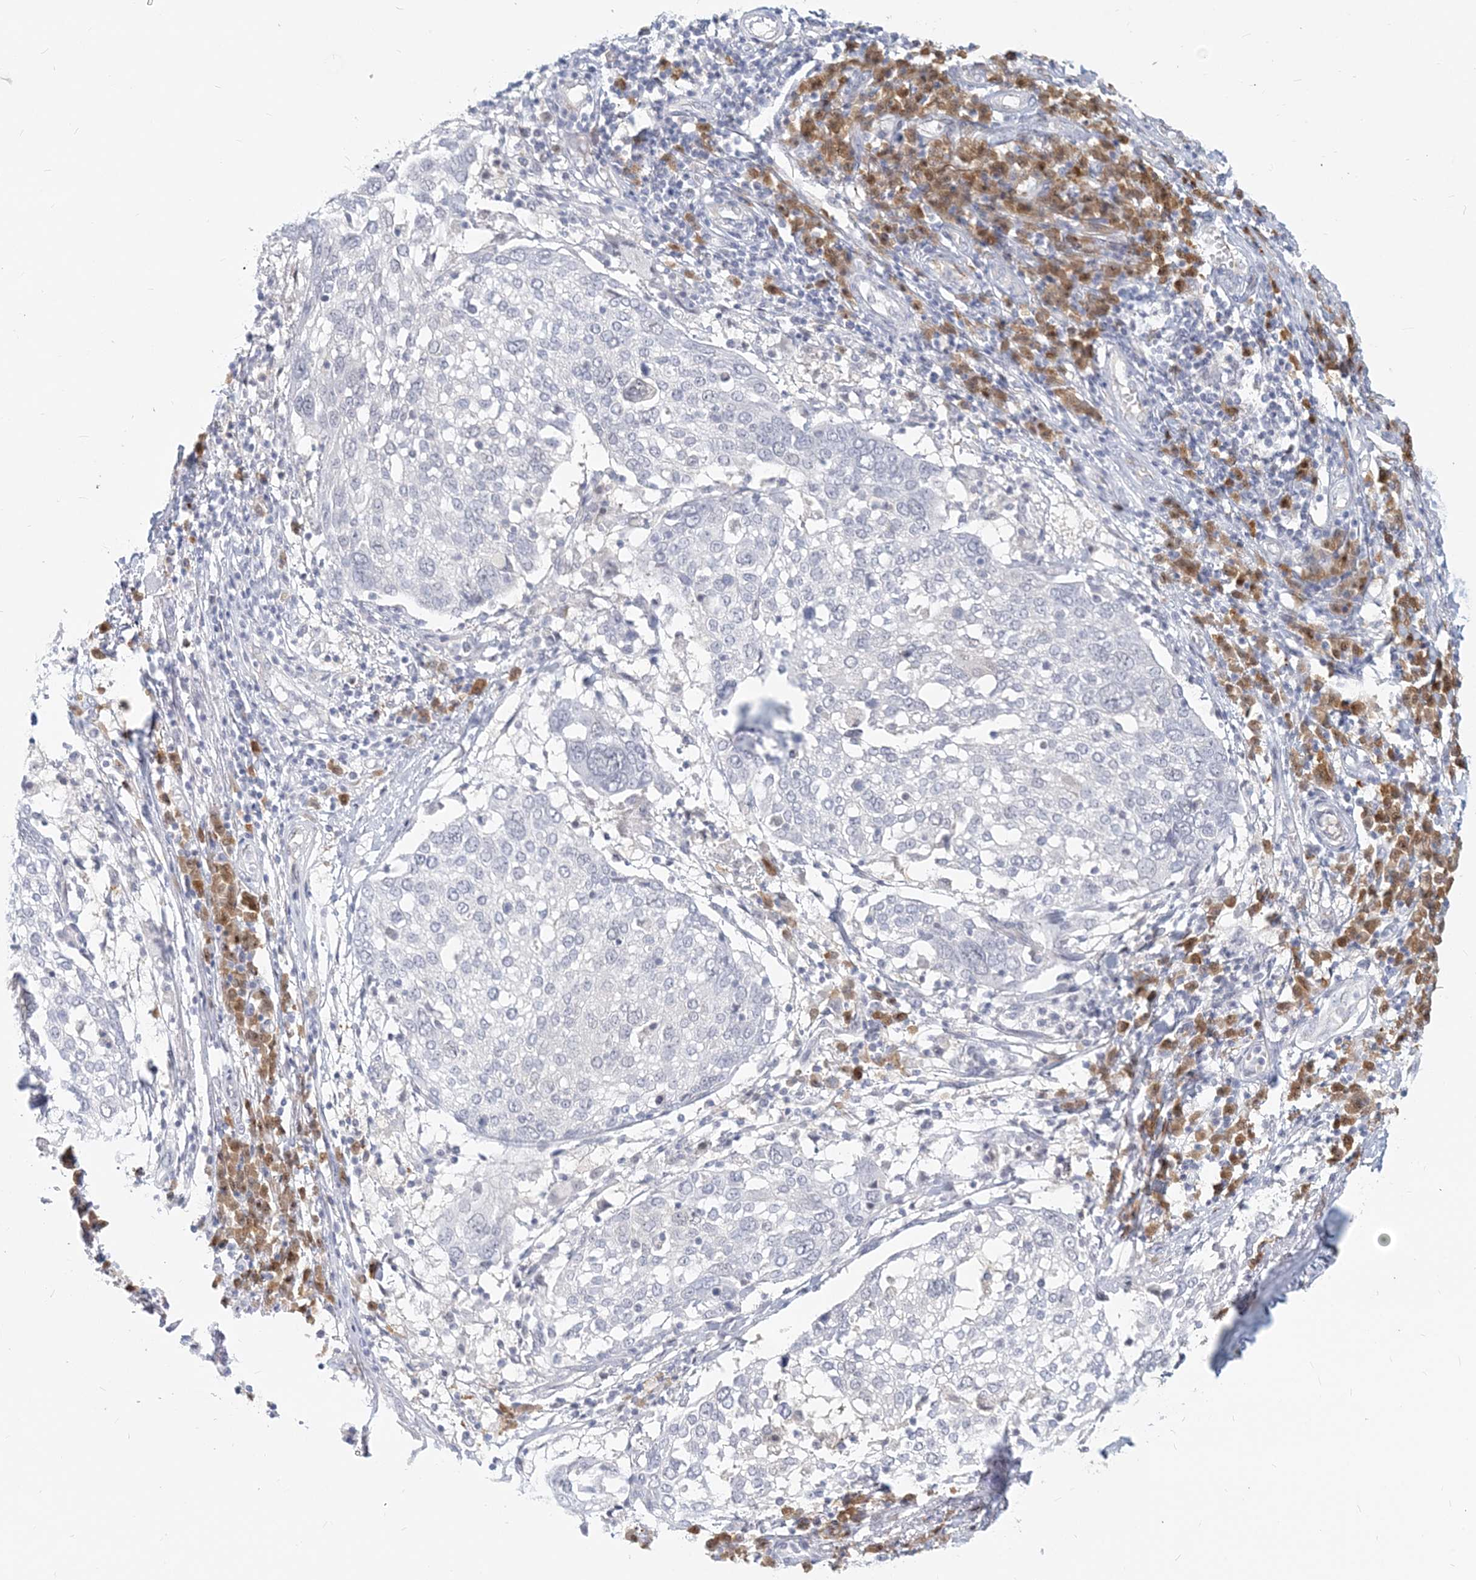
{"staining": {"intensity": "negative", "quantity": "none", "location": "none"}, "tissue": "lung cancer", "cell_type": "Tumor cells", "image_type": "cancer", "snomed": [{"axis": "morphology", "description": "Squamous cell carcinoma, NOS"}, {"axis": "topography", "description": "Lung"}], "caption": "The image exhibits no significant expression in tumor cells of squamous cell carcinoma (lung).", "gene": "GMPPA", "patient": {"sex": "male", "age": 65}}